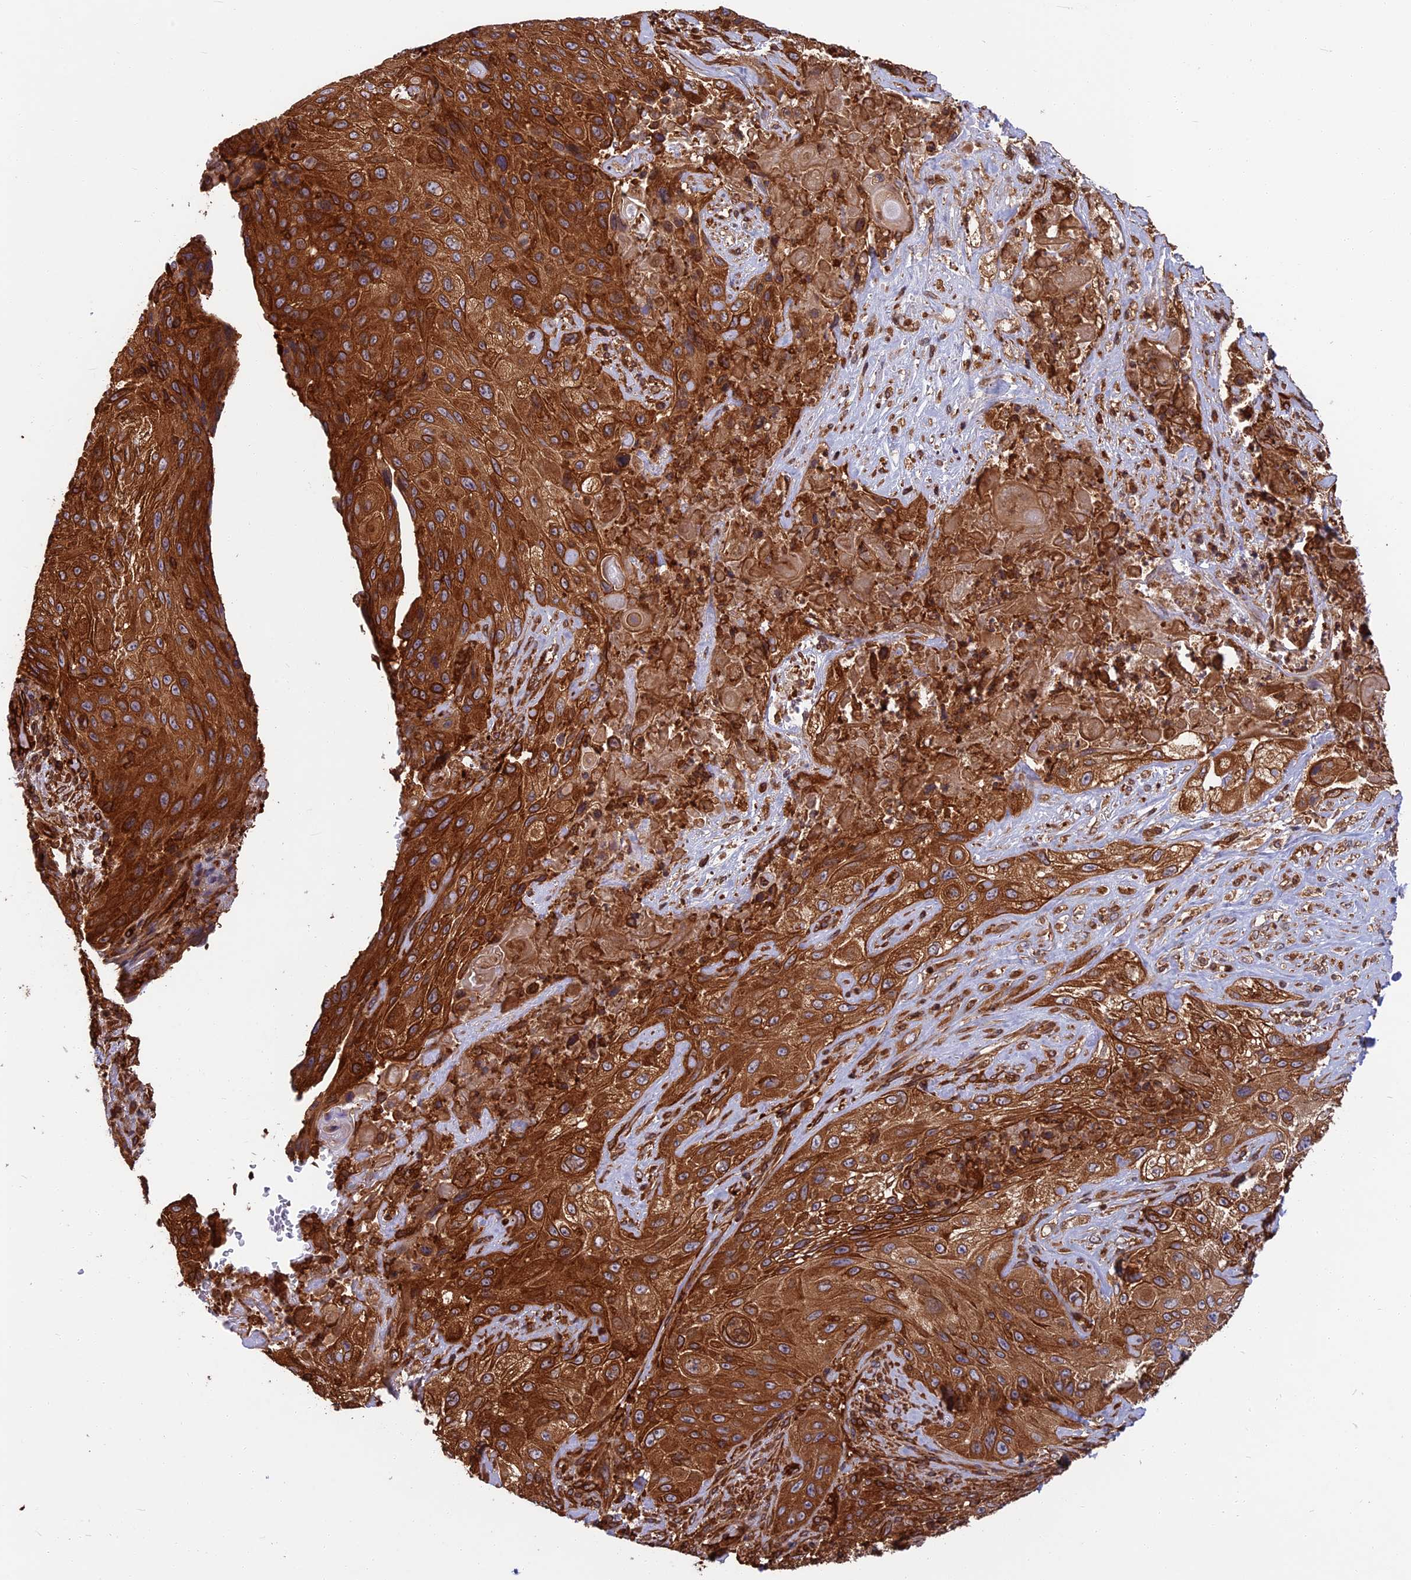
{"staining": {"intensity": "strong", "quantity": ">75%", "location": "cytoplasmic/membranous"}, "tissue": "cervical cancer", "cell_type": "Tumor cells", "image_type": "cancer", "snomed": [{"axis": "morphology", "description": "Squamous cell carcinoma, NOS"}, {"axis": "topography", "description": "Cervix"}], "caption": "Tumor cells exhibit strong cytoplasmic/membranous staining in about >75% of cells in squamous cell carcinoma (cervical).", "gene": "WDR1", "patient": {"sex": "female", "age": 42}}